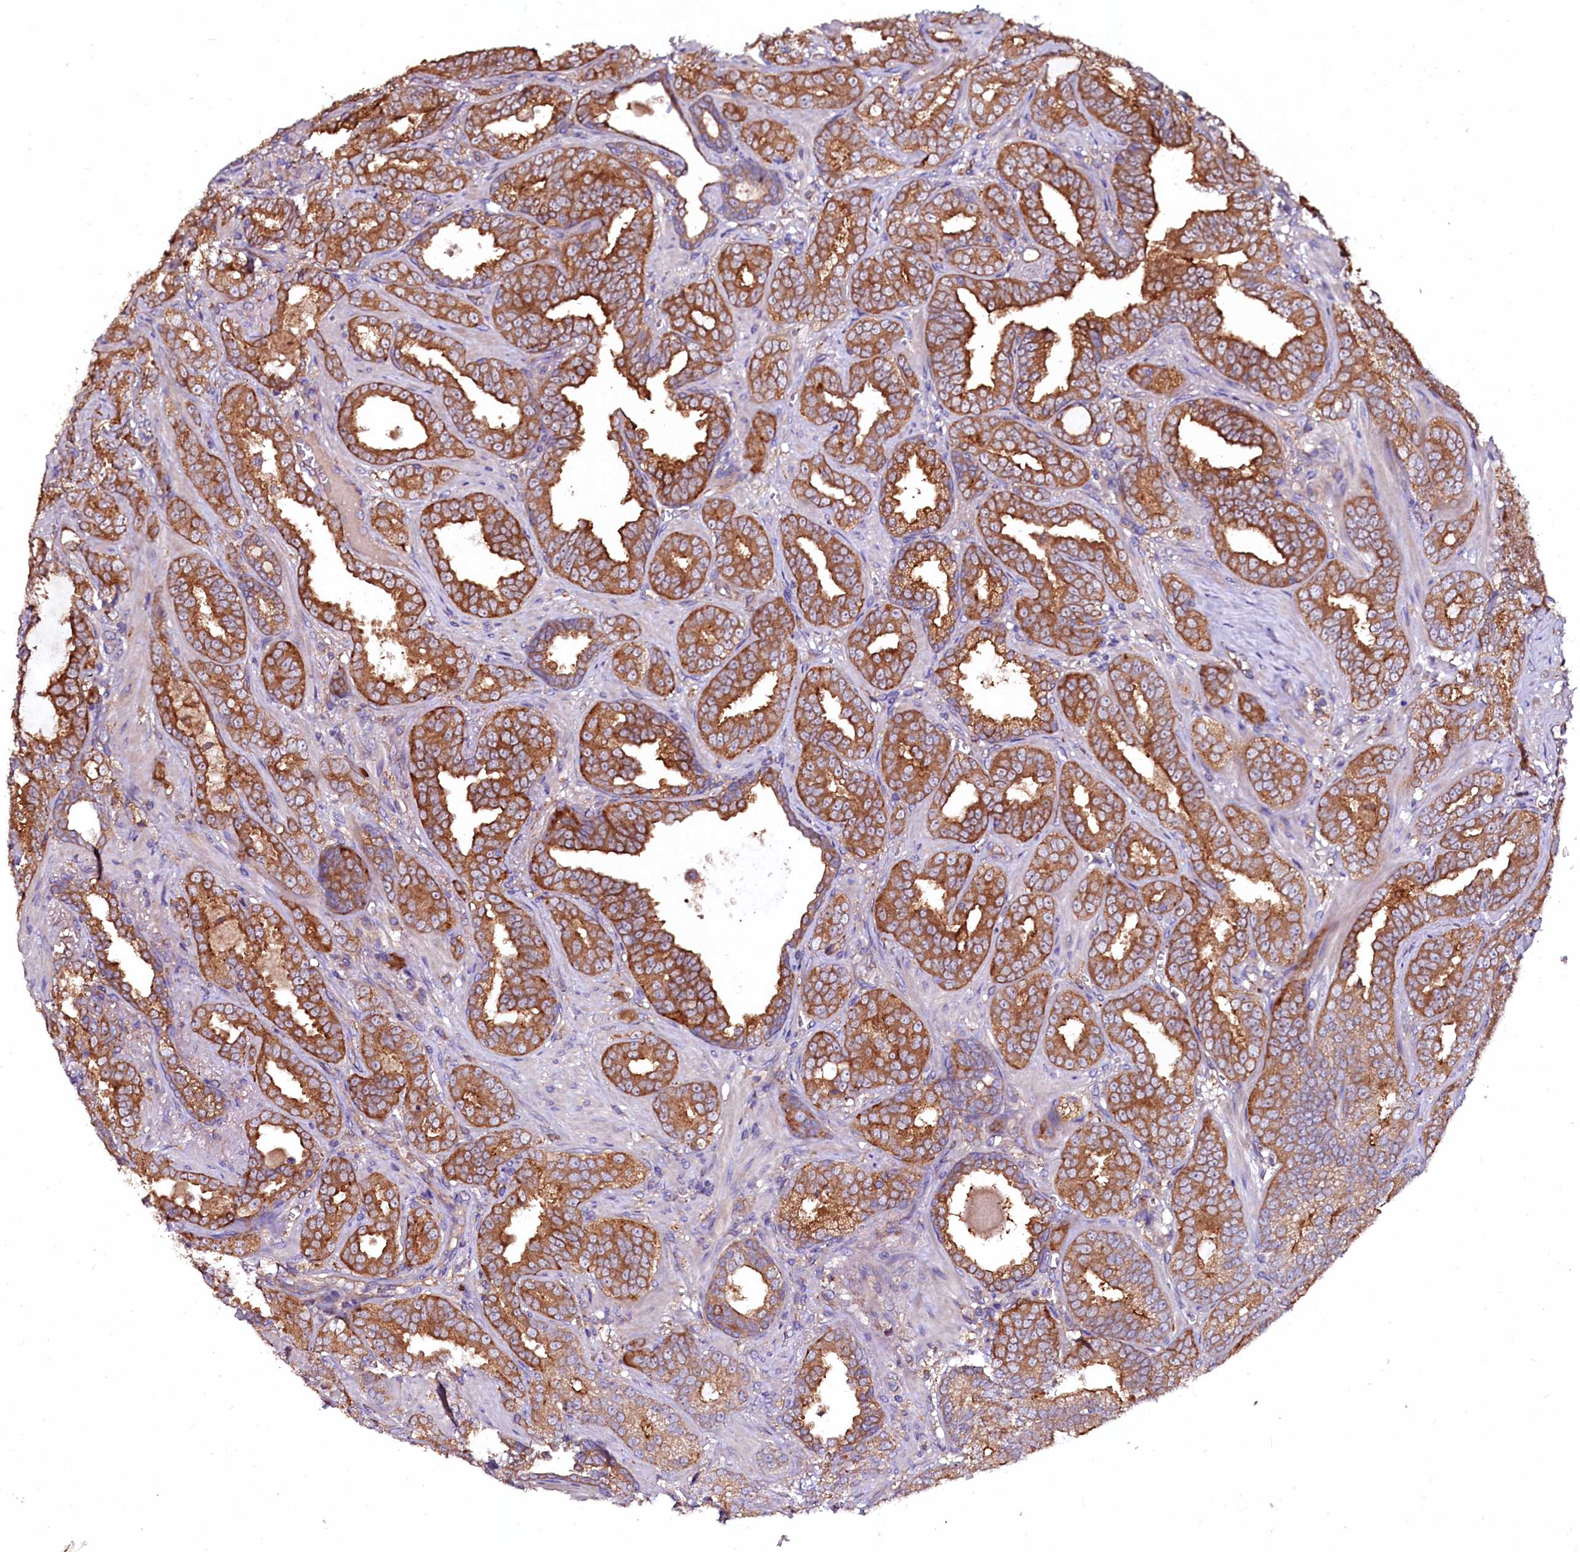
{"staining": {"intensity": "moderate", "quantity": ">75%", "location": "cytoplasmic/membranous"}, "tissue": "prostate cancer", "cell_type": "Tumor cells", "image_type": "cancer", "snomed": [{"axis": "morphology", "description": "Adenocarcinoma, High grade"}, {"axis": "topography", "description": "Prostate and seminal vesicle, NOS"}], "caption": "Brown immunohistochemical staining in prostate cancer (adenocarcinoma (high-grade)) shows moderate cytoplasmic/membranous expression in approximately >75% of tumor cells. (IHC, brightfield microscopy, high magnification).", "gene": "APPL2", "patient": {"sex": "male", "age": 67}}